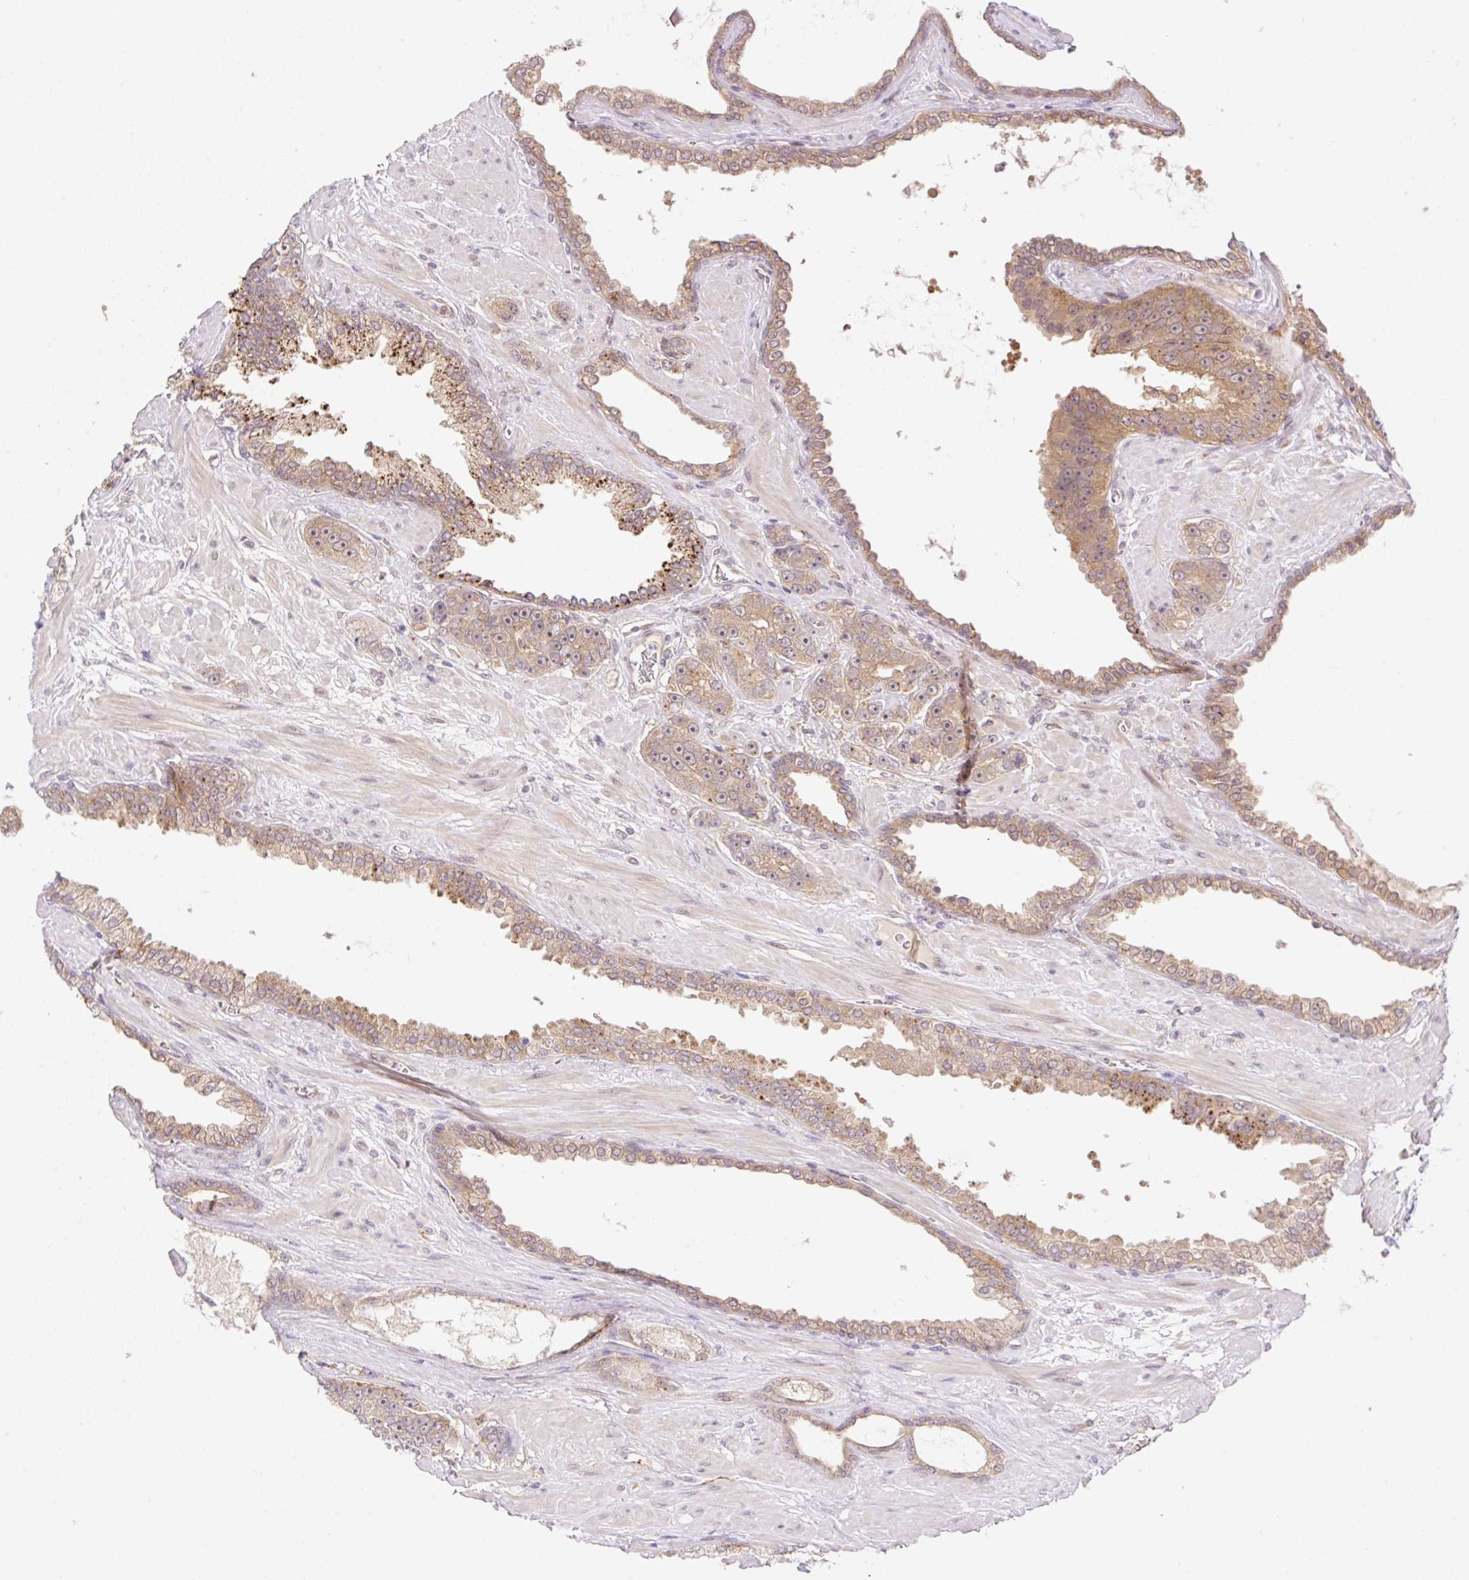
{"staining": {"intensity": "moderate", "quantity": ">75%", "location": "cytoplasmic/membranous"}, "tissue": "prostate cancer", "cell_type": "Tumor cells", "image_type": "cancer", "snomed": [{"axis": "morphology", "description": "Adenocarcinoma, High grade"}, {"axis": "topography", "description": "Prostate"}], "caption": "A brown stain highlights moderate cytoplasmic/membranous positivity of a protein in adenocarcinoma (high-grade) (prostate) tumor cells.", "gene": "VPS25", "patient": {"sex": "male", "age": 71}}